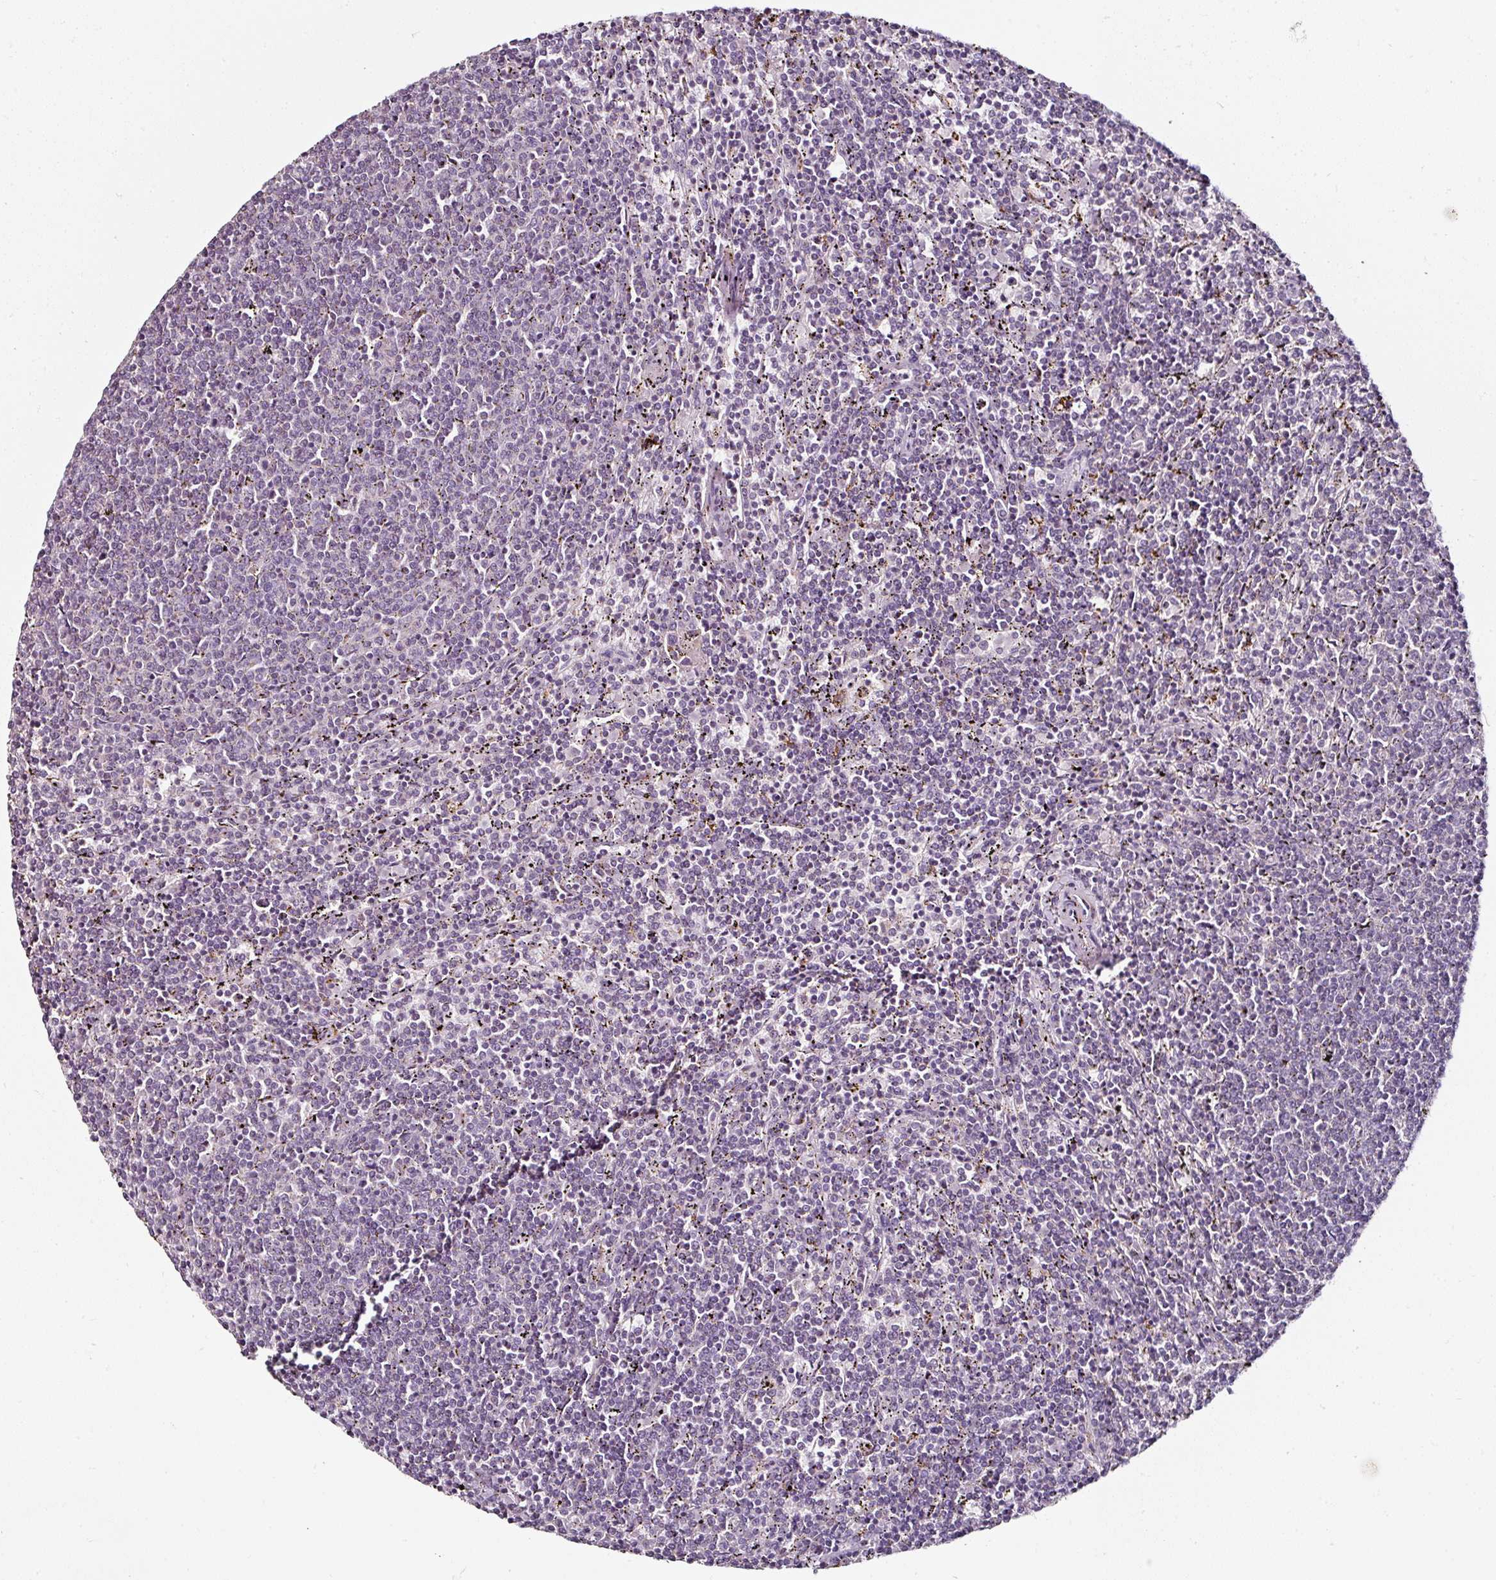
{"staining": {"intensity": "negative", "quantity": "none", "location": "none"}, "tissue": "lymphoma", "cell_type": "Tumor cells", "image_type": "cancer", "snomed": [{"axis": "morphology", "description": "Malignant lymphoma, non-Hodgkin's type, Low grade"}, {"axis": "topography", "description": "Spleen"}], "caption": "A high-resolution image shows immunohistochemistry (IHC) staining of lymphoma, which exhibits no significant positivity in tumor cells.", "gene": "CAP2", "patient": {"sex": "female", "age": 50}}